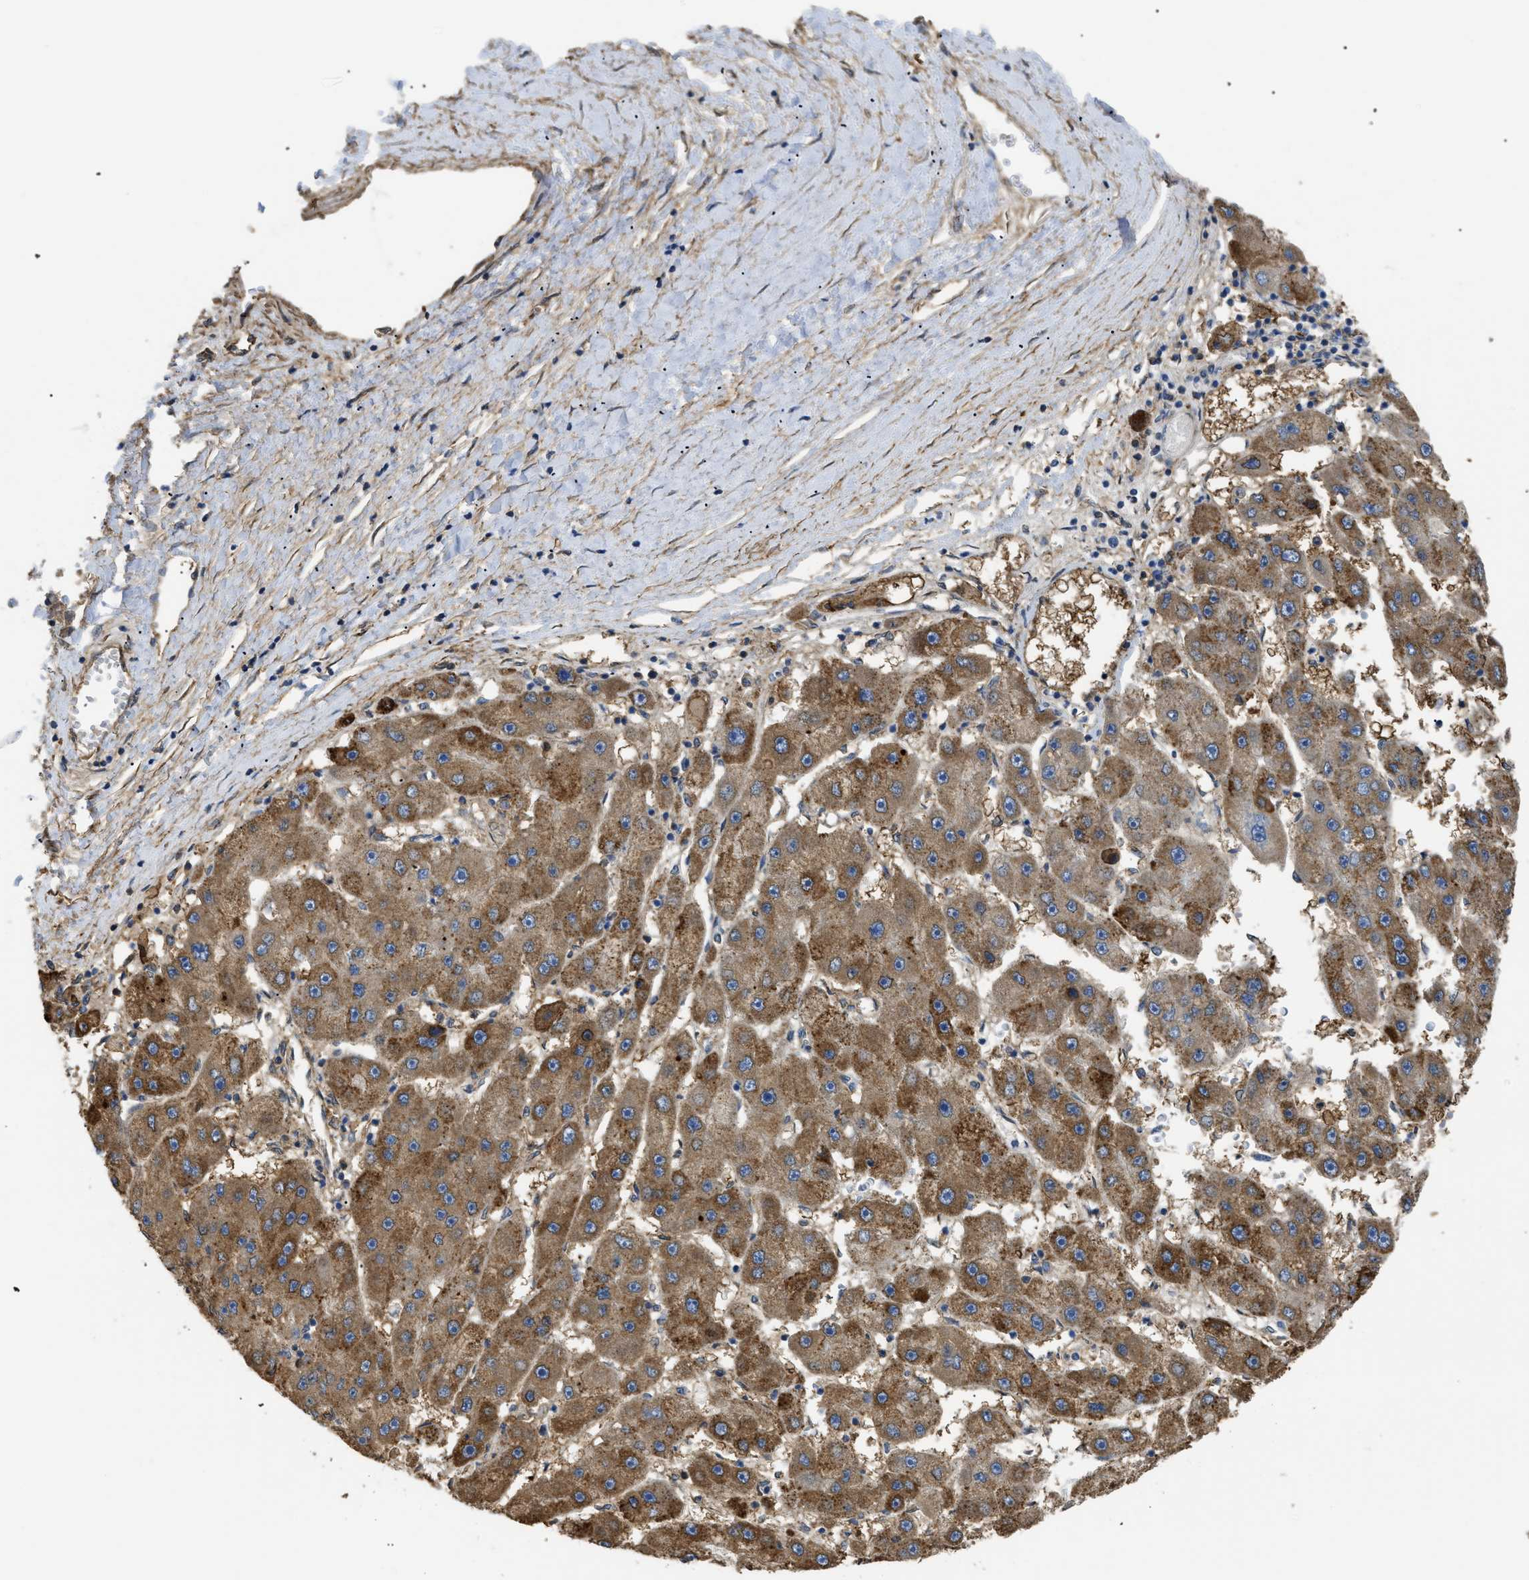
{"staining": {"intensity": "moderate", "quantity": ">75%", "location": "cytoplasmic/membranous"}, "tissue": "liver cancer", "cell_type": "Tumor cells", "image_type": "cancer", "snomed": [{"axis": "morphology", "description": "Carcinoma, Hepatocellular, NOS"}, {"axis": "topography", "description": "Liver"}], "caption": "Tumor cells demonstrate medium levels of moderate cytoplasmic/membranous positivity in about >75% of cells in human liver hepatocellular carcinoma. The staining is performed using DAB (3,3'-diaminobenzidine) brown chromogen to label protein expression. The nuclei are counter-stained blue using hematoxylin.", "gene": "ANXA4", "patient": {"sex": "female", "age": 61}}